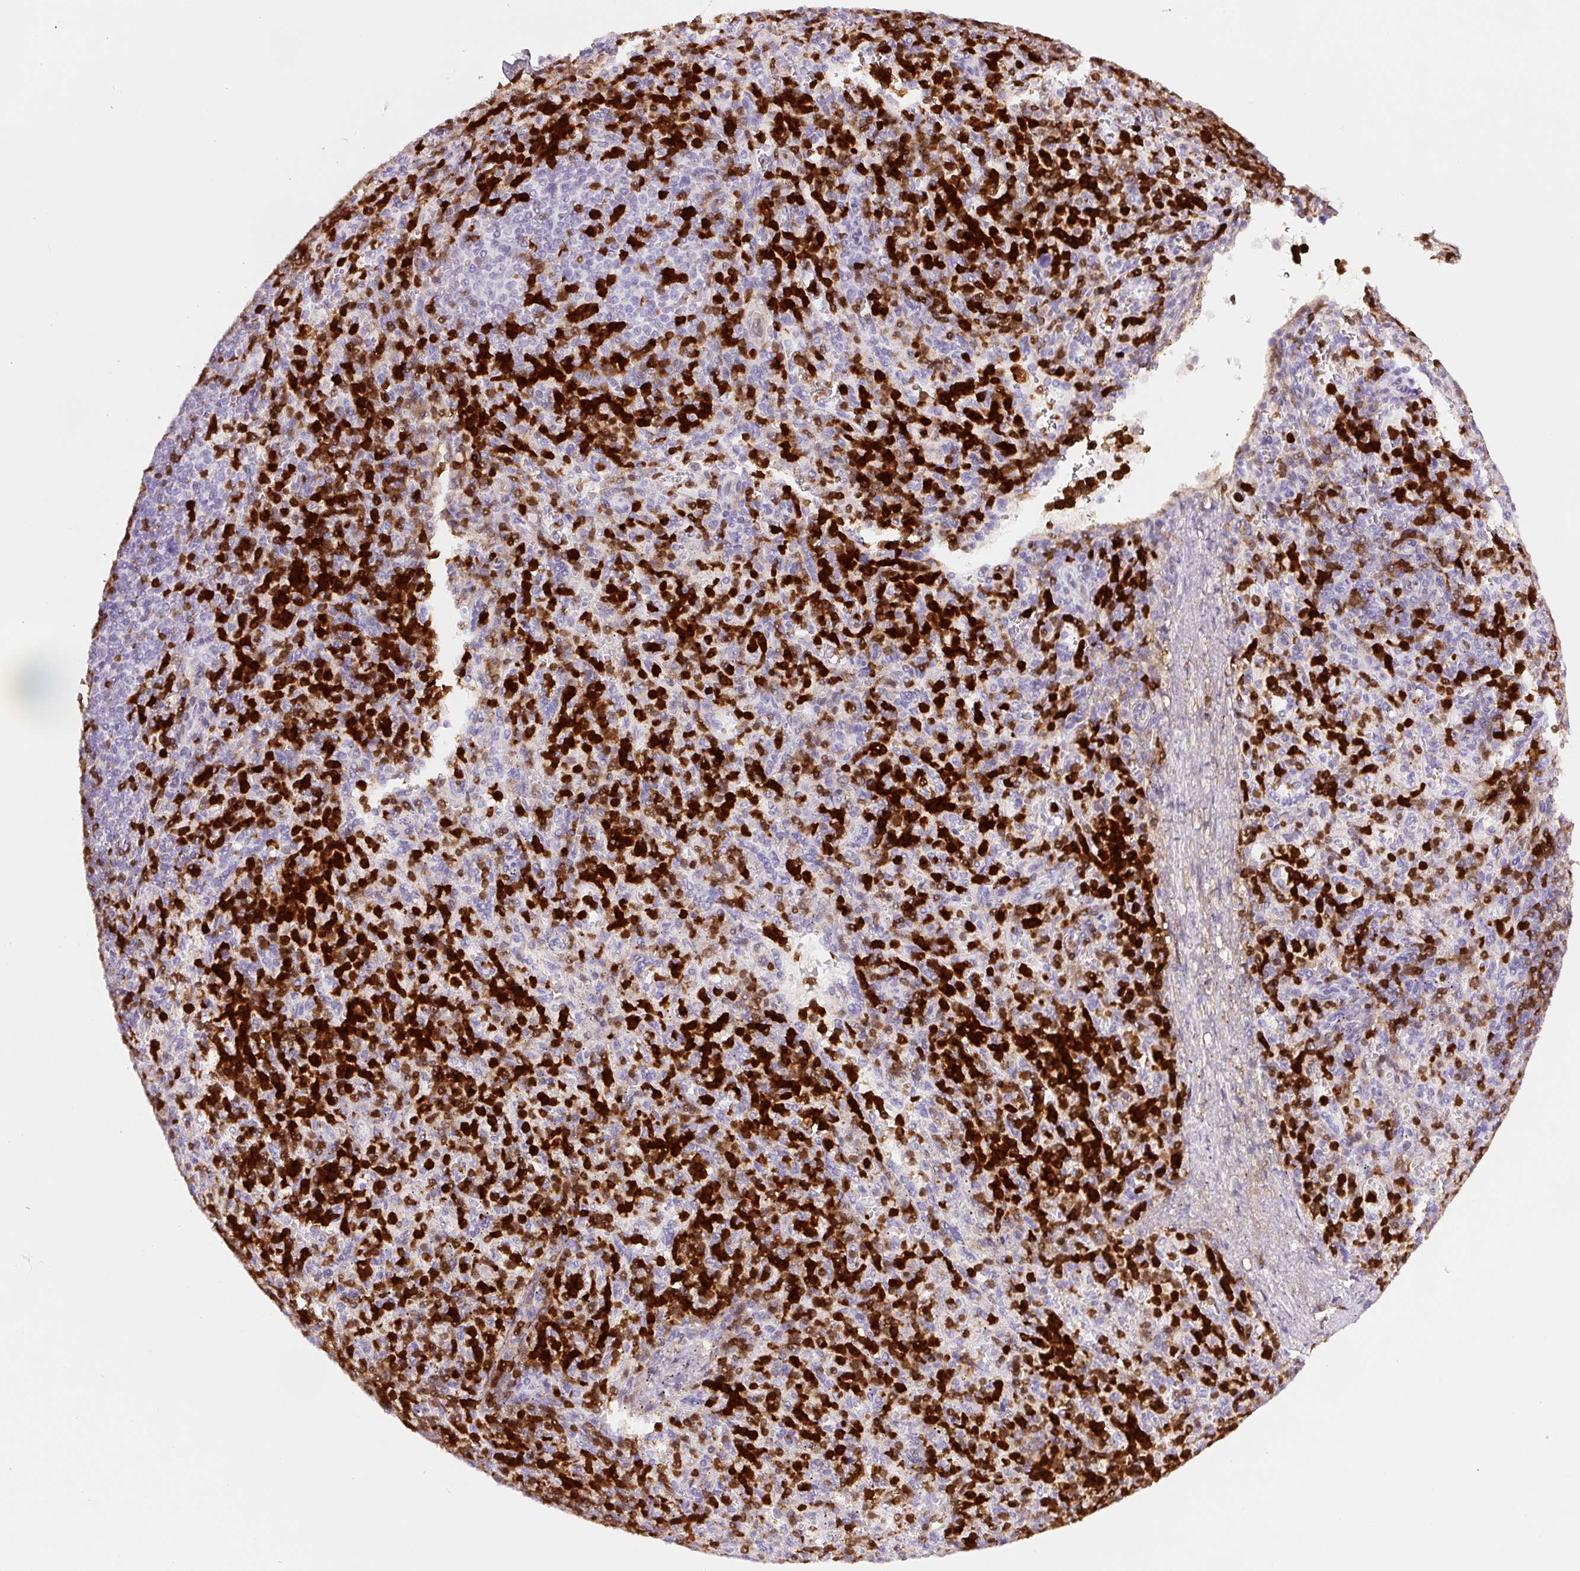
{"staining": {"intensity": "strong", "quantity": "25%-75%", "location": "cytoplasmic/membranous,nuclear"}, "tissue": "spleen", "cell_type": "Cells in red pulp", "image_type": "normal", "snomed": [{"axis": "morphology", "description": "Normal tissue, NOS"}, {"axis": "topography", "description": "Spleen"}], "caption": "A high amount of strong cytoplasmic/membranous,nuclear expression is appreciated in approximately 25%-75% of cells in red pulp in normal spleen.", "gene": "ANXA1", "patient": {"sex": "female", "age": 74}}